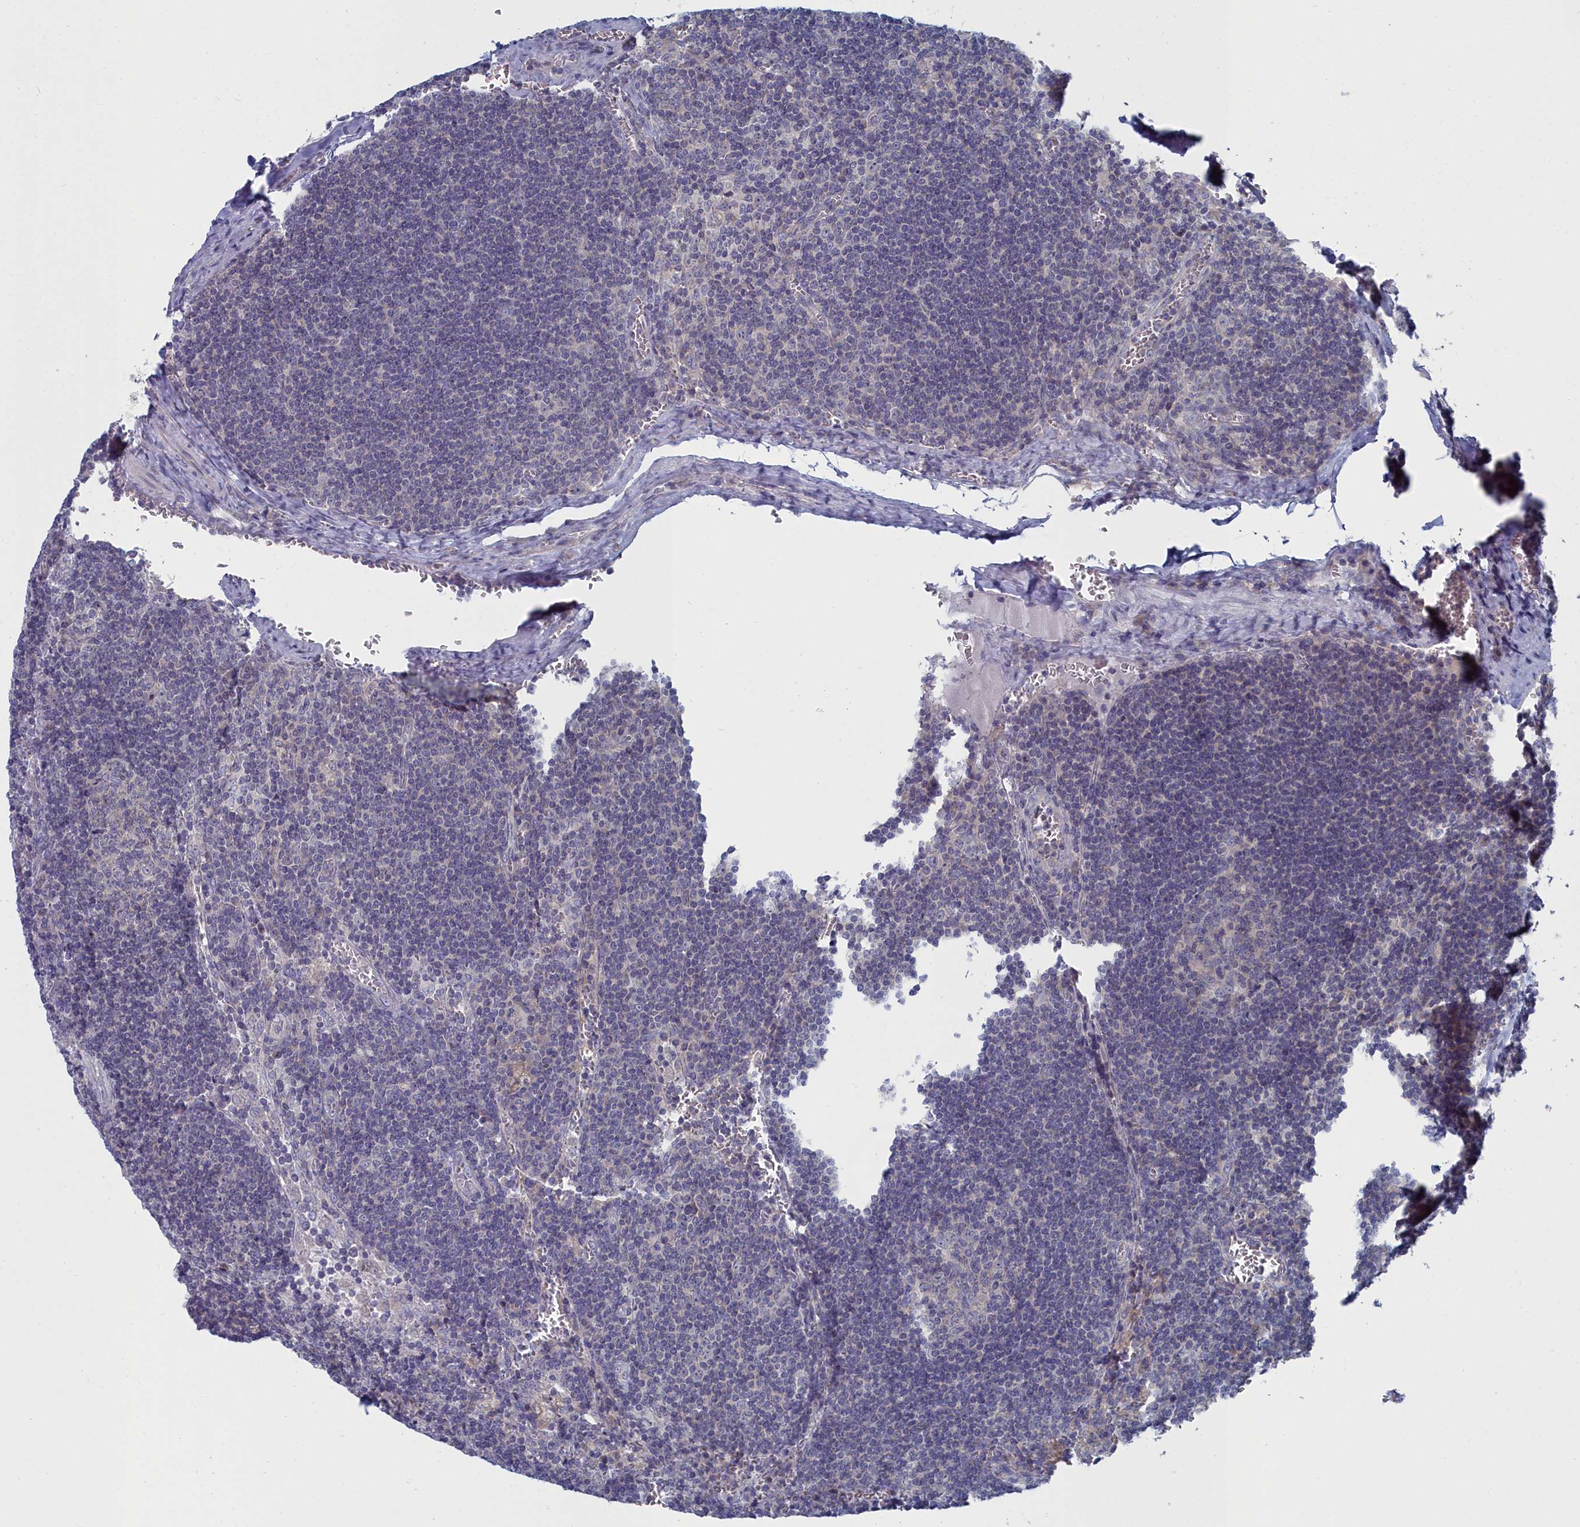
{"staining": {"intensity": "negative", "quantity": "none", "location": "none"}, "tissue": "lymph node", "cell_type": "Germinal center cells", "image_type": "normal", "snomed": [{"axis": "morphology", "description": "Normal tissue, NOS"}, {"axis": "topography", "description": "Lymph node"}], "caption": "Lymph node stained for a protein using immunohistochemistry displays no expression germinal center cells.", "gene": "CCDC149", "patient": {"sex": "female", "age": 73}}